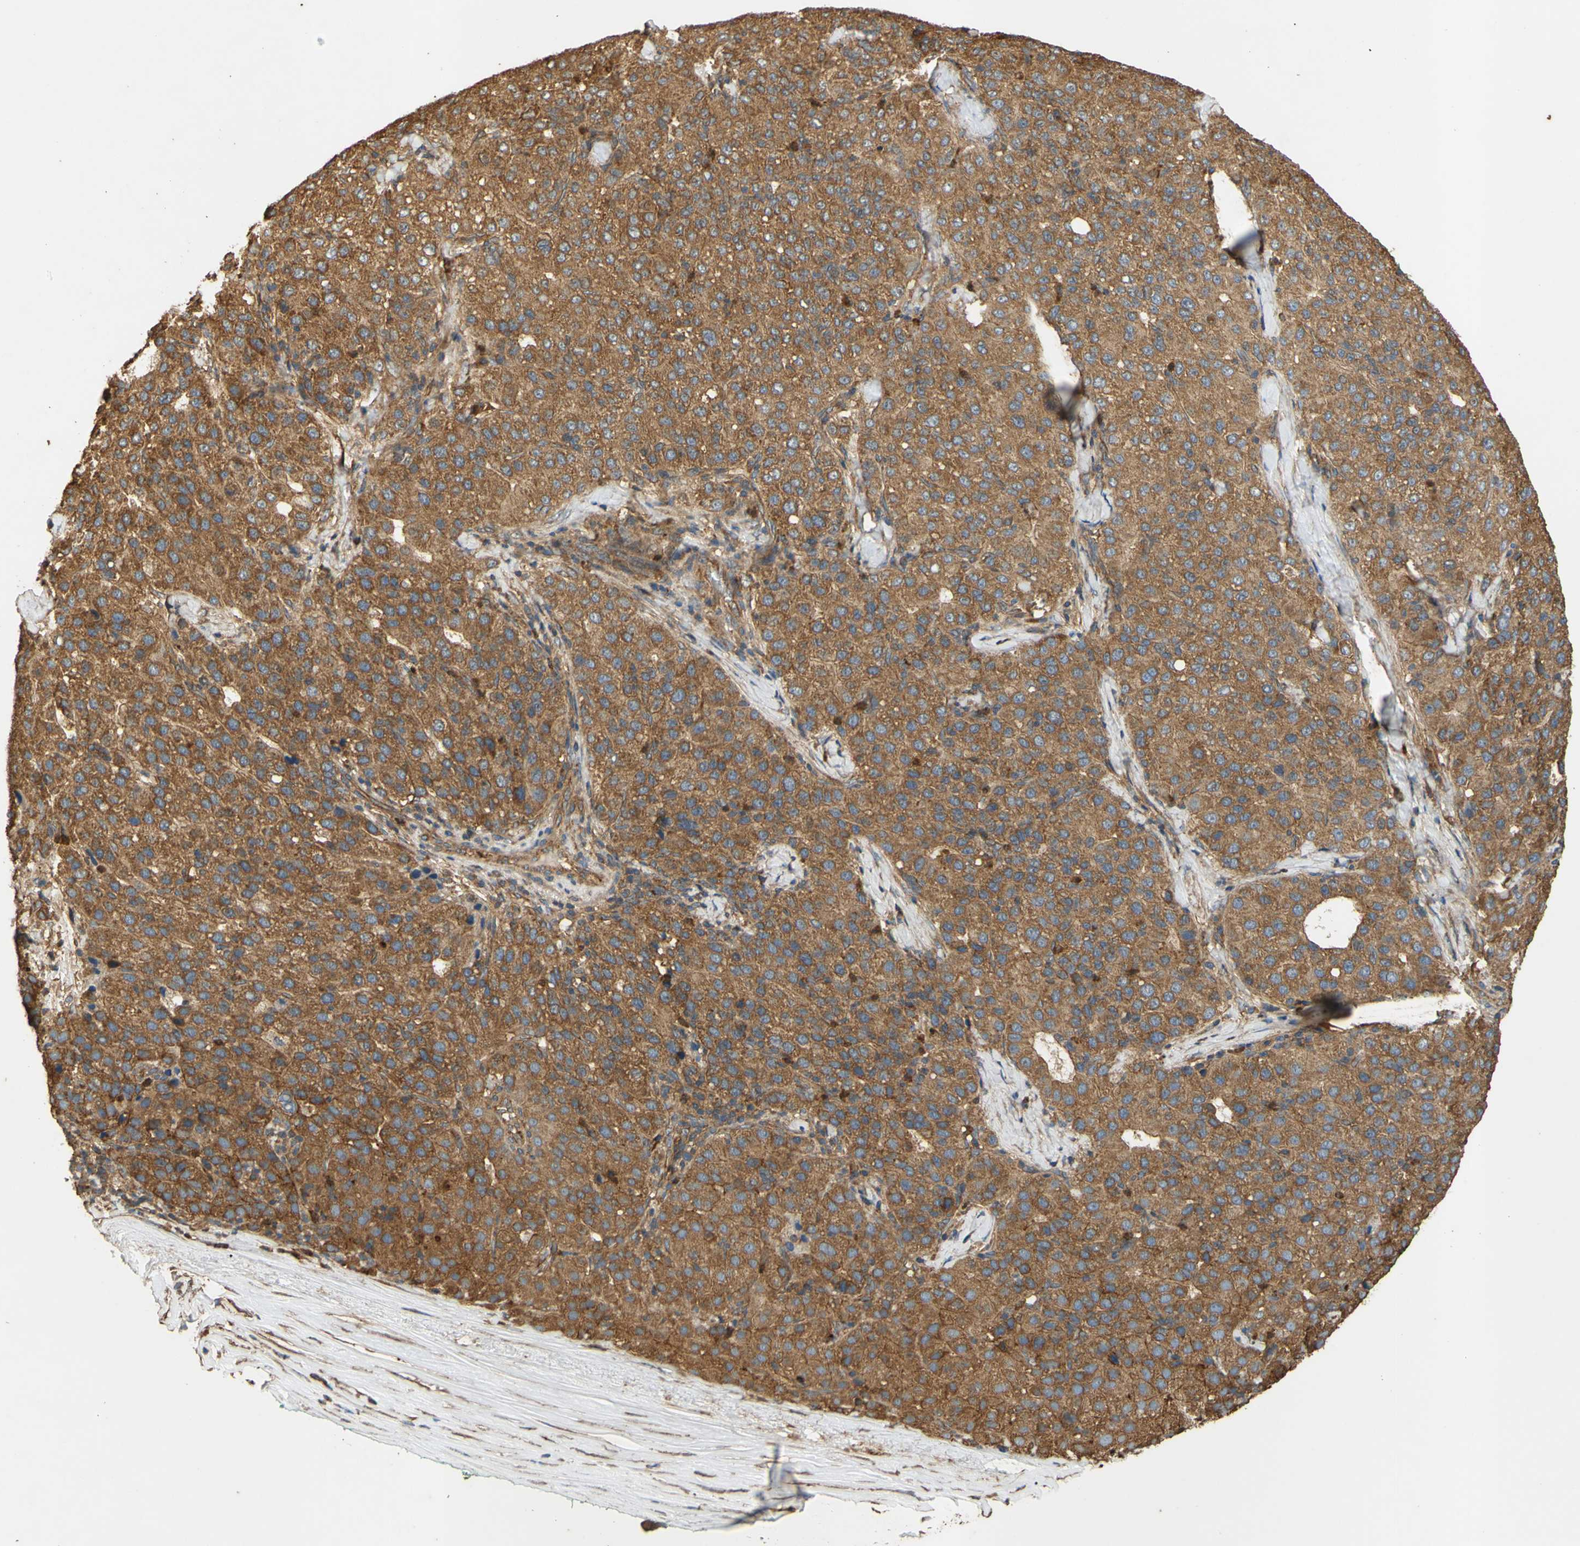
{"staining": {"intensity": "moderate", "quantity": ">75%", "location": "cytoplasmic/membranous"}, "tissue": "liver cancer", "cell_type": "Tumor cells", "image_type": "cancer", "snomed": [{"axis": "morphology", "description": "Carcinoma, Hepatocellular, NOS"}, {"axis": "topography", "description": "Liver"}], "caption": "DAB immunohistochemical staining of liver cancer (hepatocellular carcinoma) shows moderate cytoplasmic/membranous protein positivity in about >75% of tumor cells. (IHC, brightfield microscopy, high magnification).", "gene": "CTTN", "patient": {"sex": "male", "age": 65}}